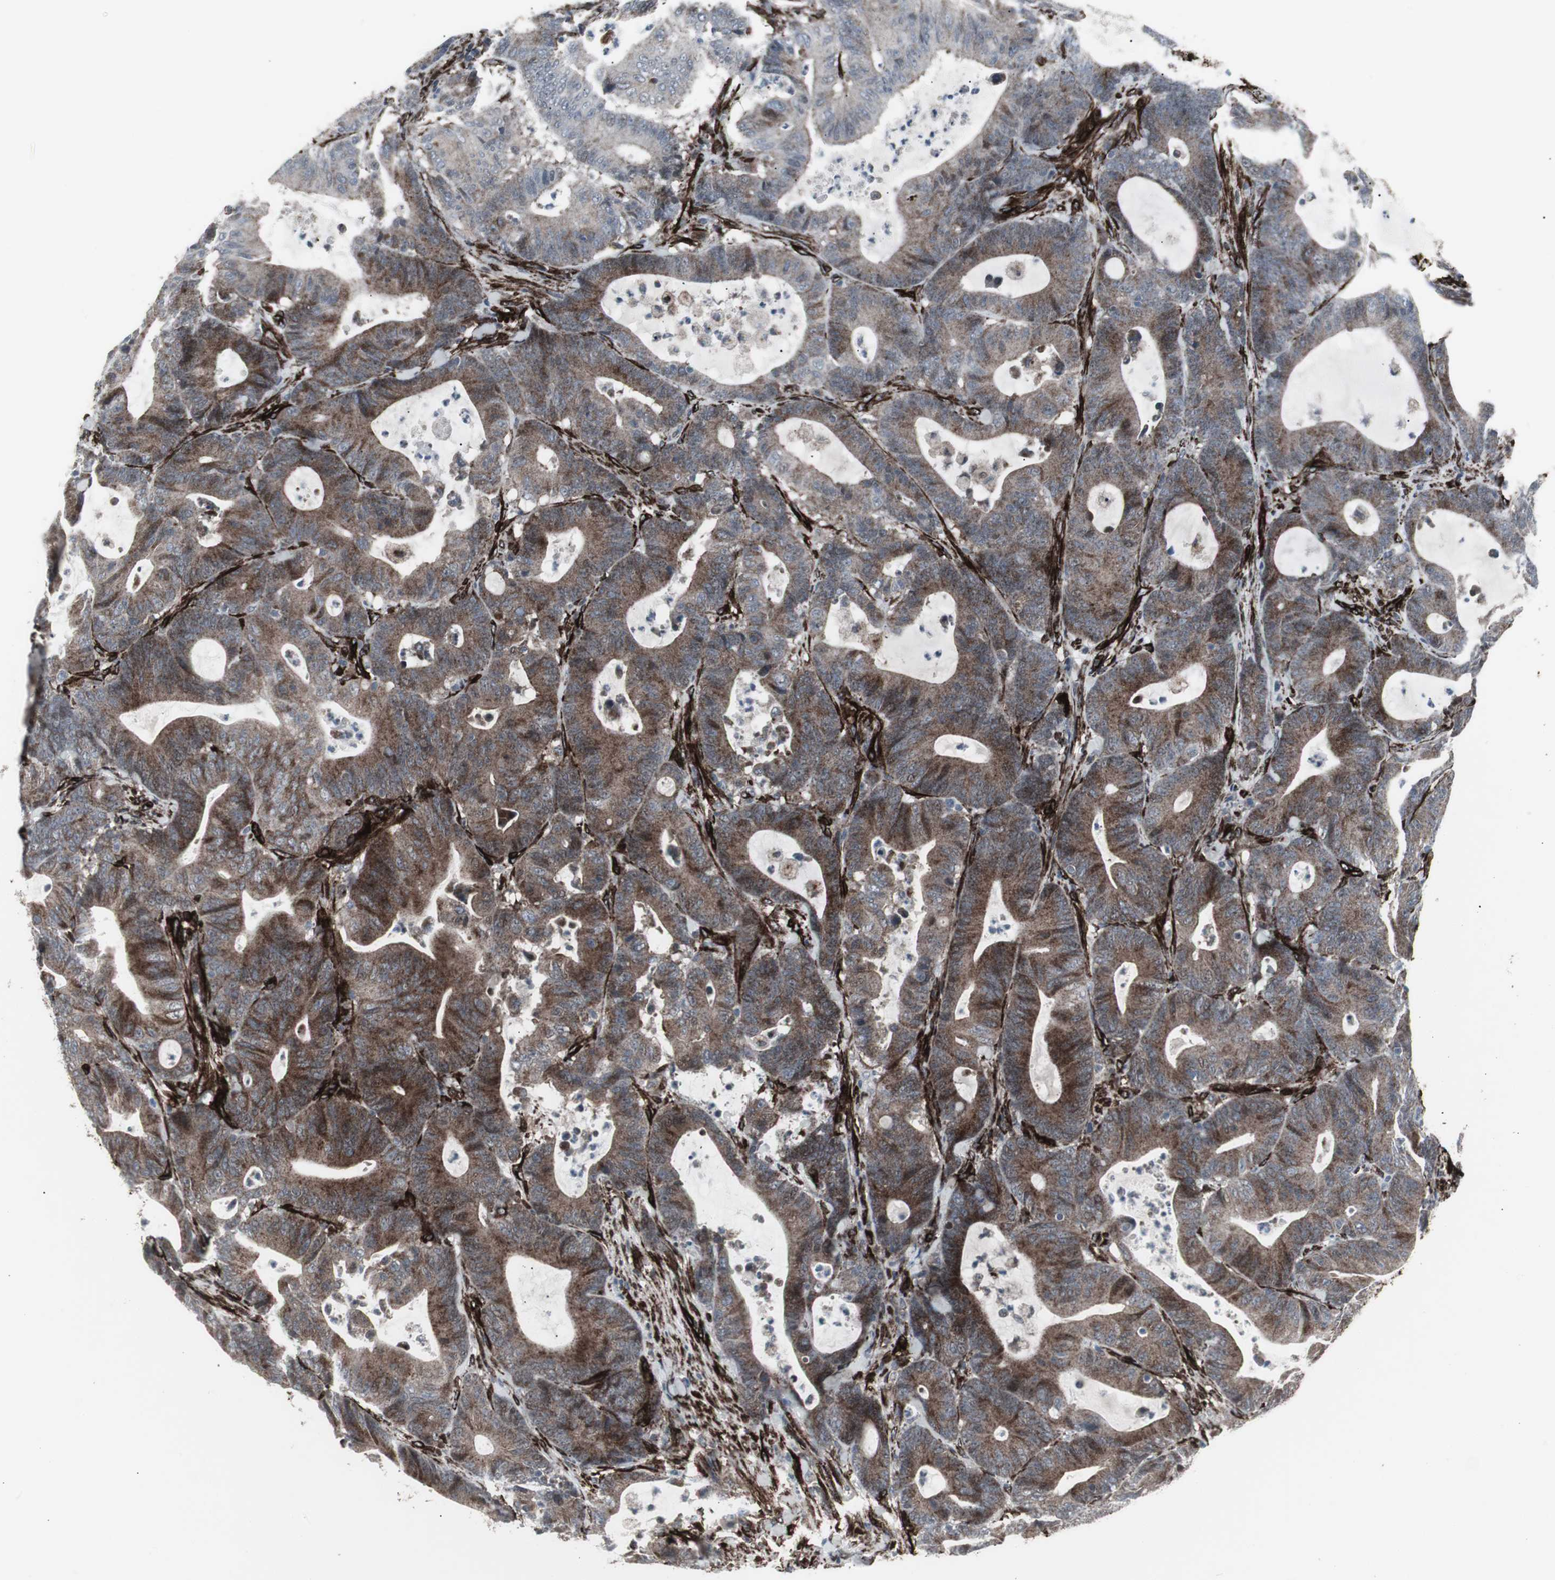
{"staining": {"intensity": "moderate", "quantity": ">75%", "location": "cytoplasmic/membranous"}, "tissue": "colorectal cancer", "cell_type": "Tumor cells", "image_type": "cancer", "snomed": [{"axis": "morphology", "description": "Adenocarcinoma, NOS"}, {"axis": "topography", "description": "Colon"}], "caption": "Tumor cells exhibit medium levels of moderate cytoplasmic/membranous expression in about >75% of cells in colorectal adenocarcinoma.", "gene": "PDGFA", "patient": {"sex": "female", "age": 84}}